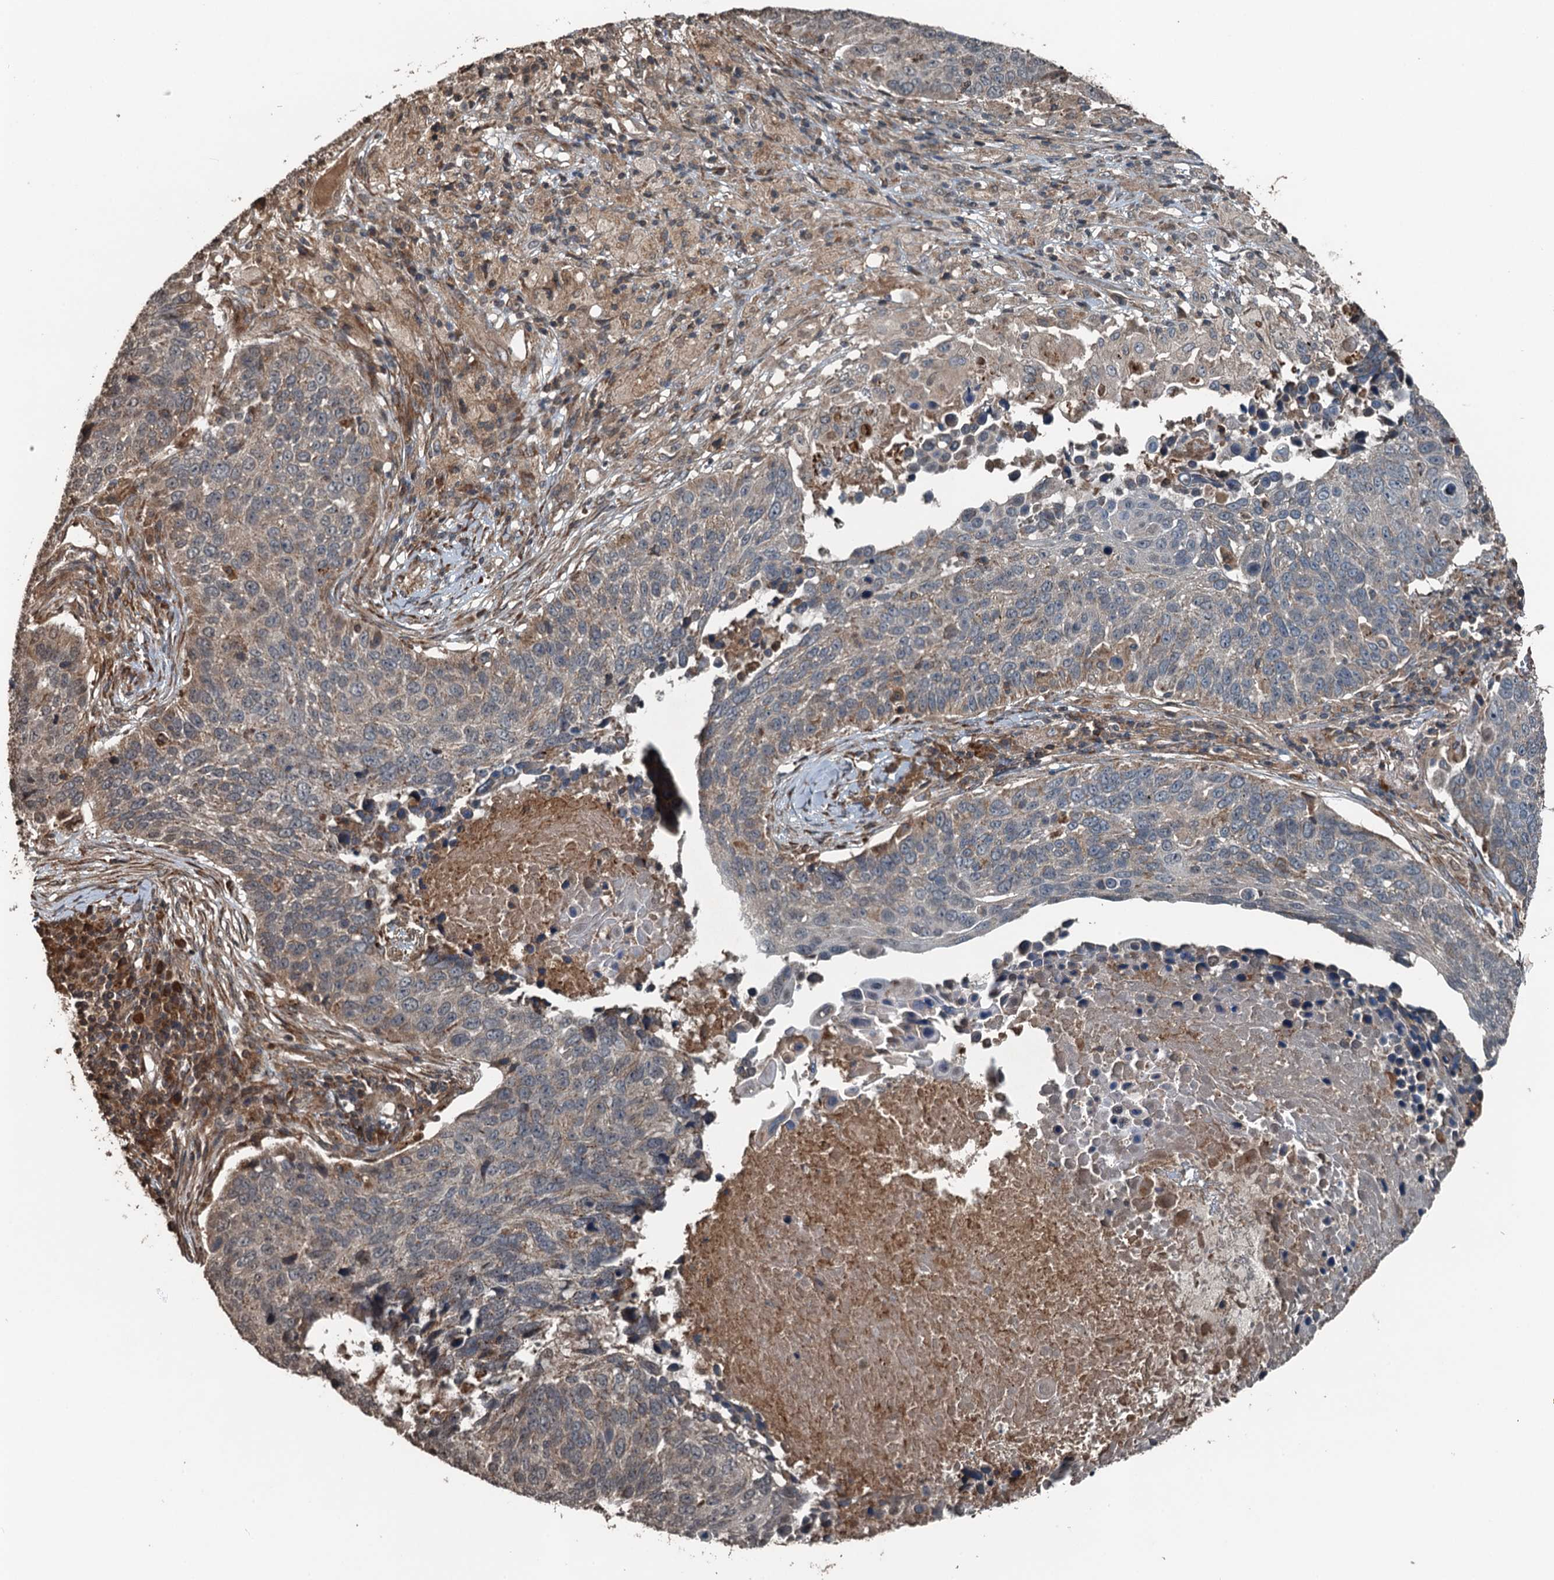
{"staining": {"intensity": "weak", "quantity": "25%-75%", "location": "cytoplasmic/membranous"}, "tissue": "lung cancer", "cell_type": "Tumor cells", "image_type": "cancer", "snomed": [{"axis": "morphology", "description": "Normal tissue, NOS"}, {"axis": "morphology", "description": "Squamous cell carcinoma, NOS"}, {"axis": "topography", "description": "Lymph node"}, {"axis": "topography", "description": "Lung"}], "caption": "Squamous cell carcinoma (lung) stained with a brown dye displays weak cytoplasmic/membranous positive staining in about 25%-75% of tumor cells.", "gene": "TCTN1", "patient": {"sex": "male", "age": 66}}